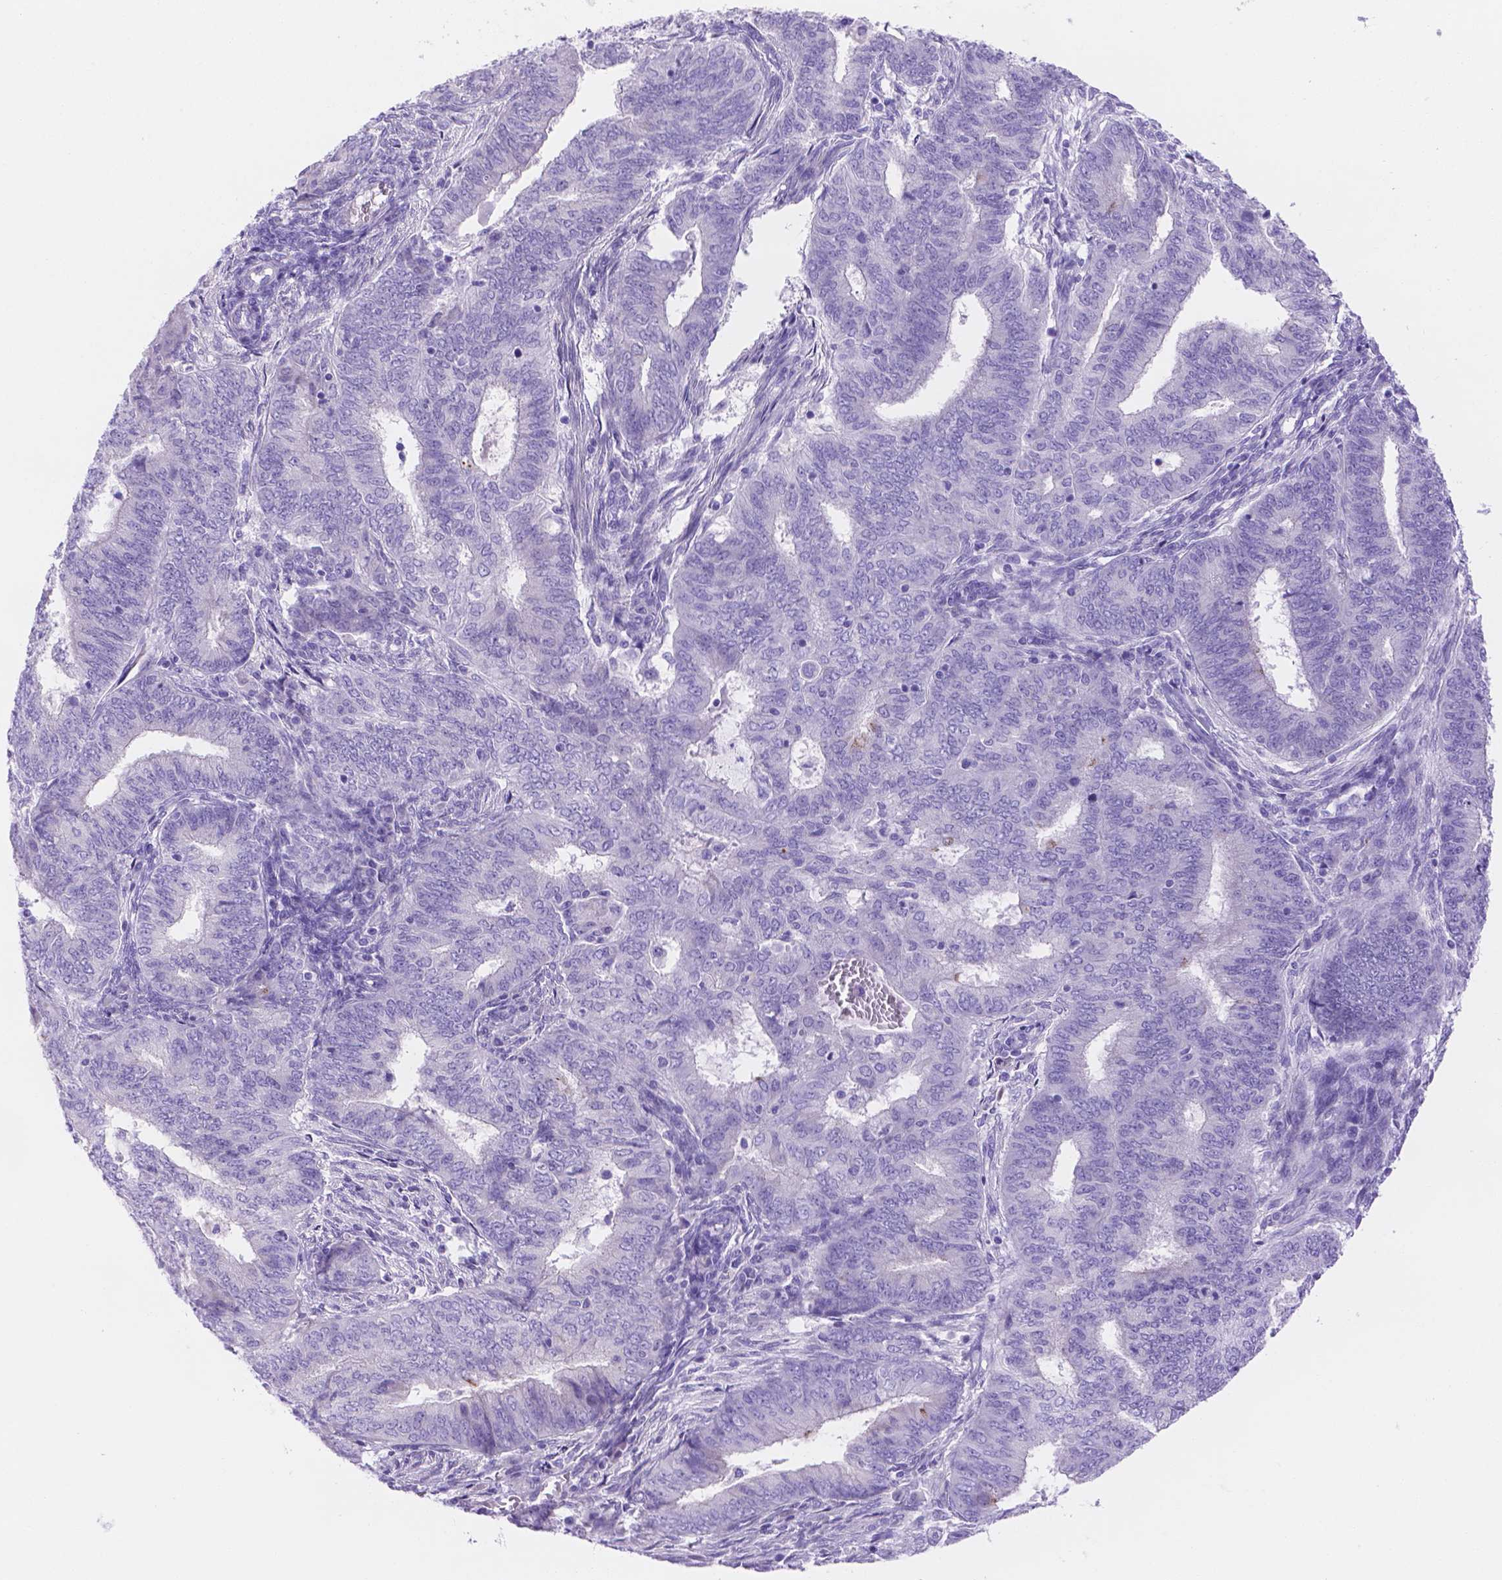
{"staining": {"intensity": "negative", "quantity": "none", "location": "none"}, "tissue": "endometrial cancer", "cell_type": "Tumor cells", "image_type": "cancer", "snomed": [{"axis": "morphology", "description": "Adenocarcinoma, NOS"}, {"axis": "topography", "description": "Endometrium"}], "caption": "The immunohistochemistry histopathology image has no significant expression in tumor cells of endometrial cancer (adenocarcinoma) tissue.", "gene": "MLN", "patient": {"sex": "female", "age": 62}}